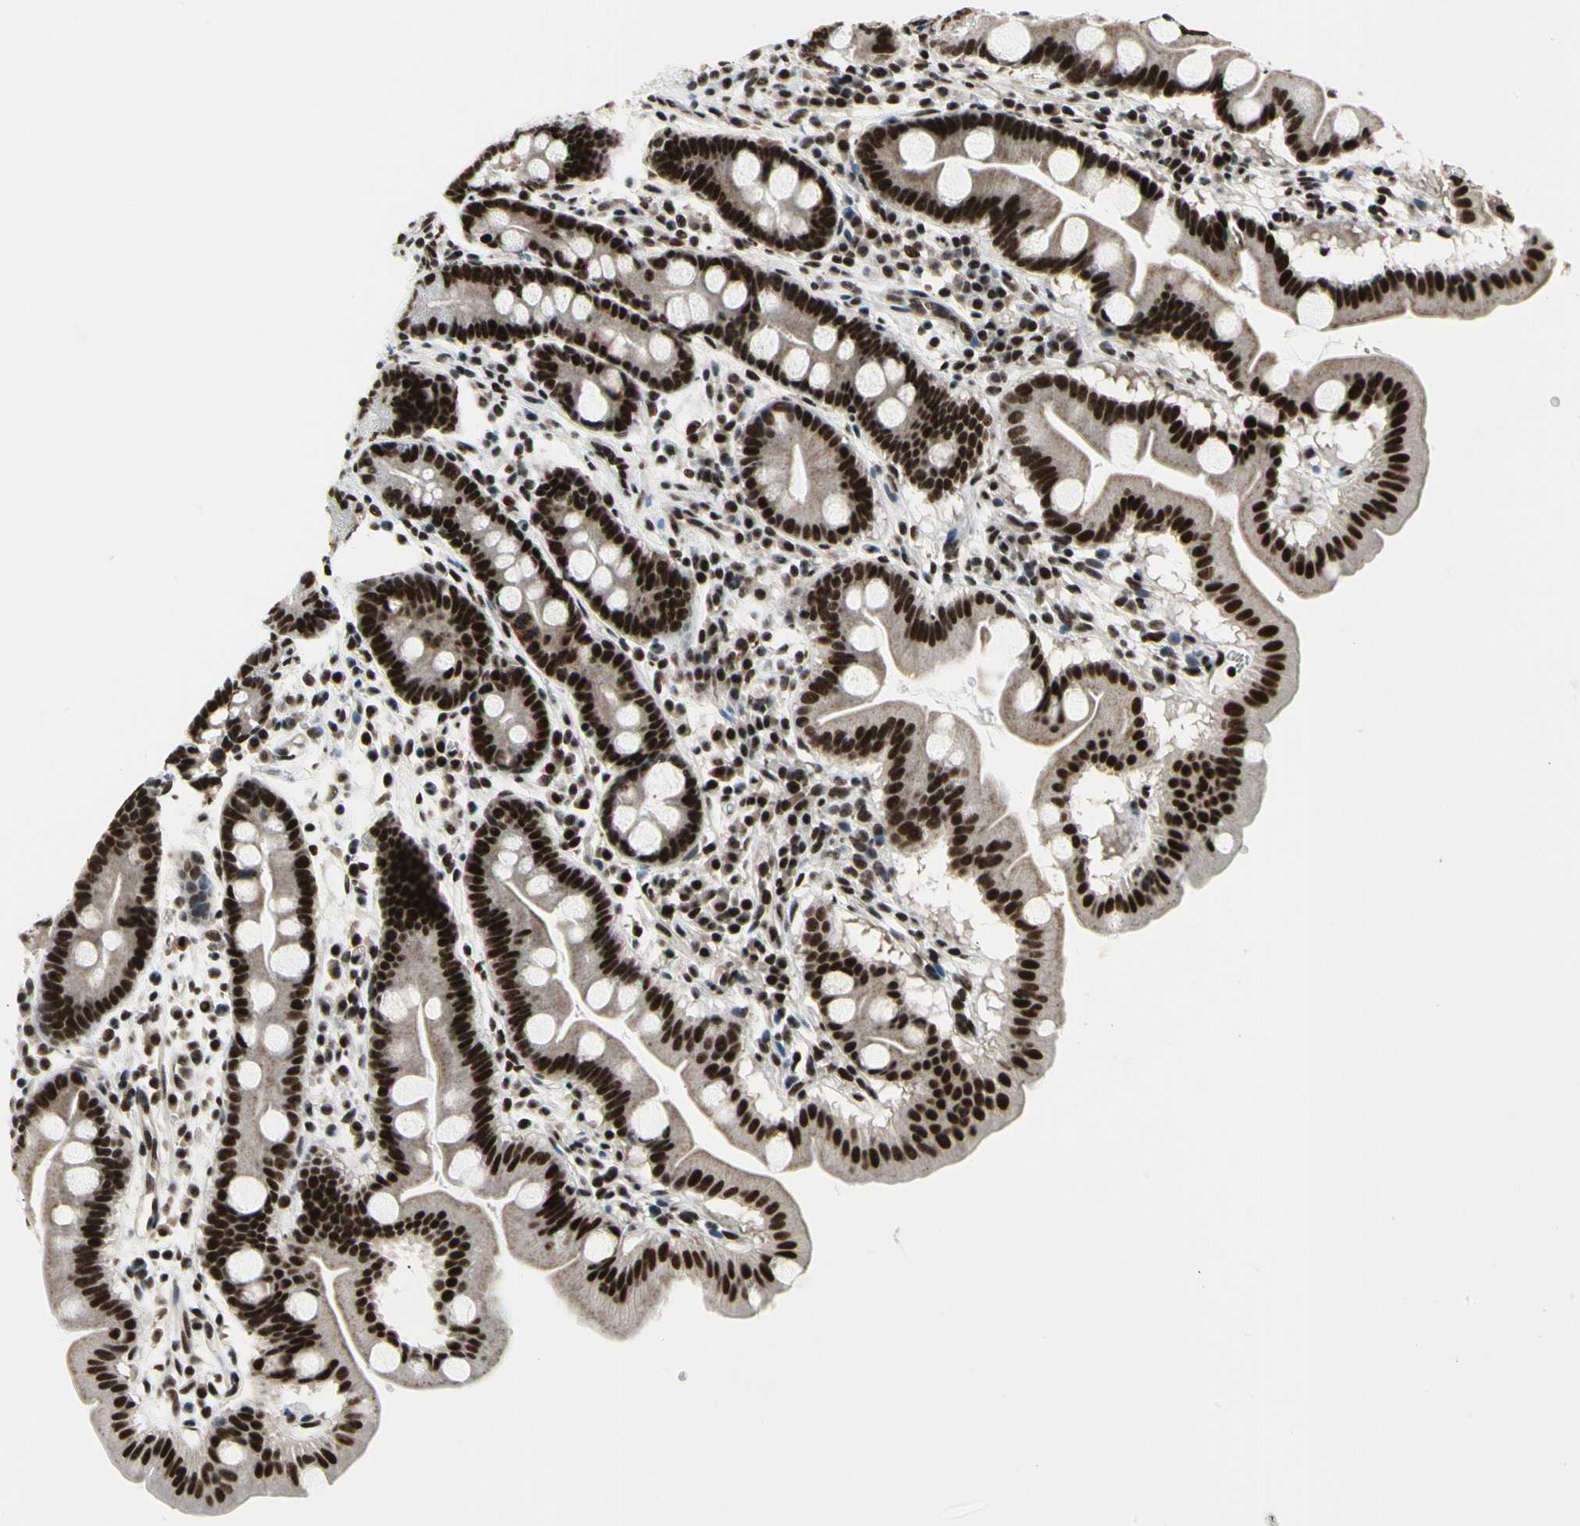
{"staining": {"intensity": "strong", "quantity": ">75%", "location": "cytoplasmic/membranous,nuclear"}, "tissue": "duodenum", "cell_type": "Glandular cells", "image_type": "normal", "snomed": [{"axis": "morphology", "description": "Normal tissue, NOS"}, {"axis": "topography", "description": "Duodenum"}], "caption": "This is a photomicrograph of immunohistochemistry (IHC) staining of benign duodenum, which shows strong expression in the cytoplasmic/membranous,nuclear of glandular cells.", "gene": "SRSF11", "patient": {"sex": "male", "age": 50}}